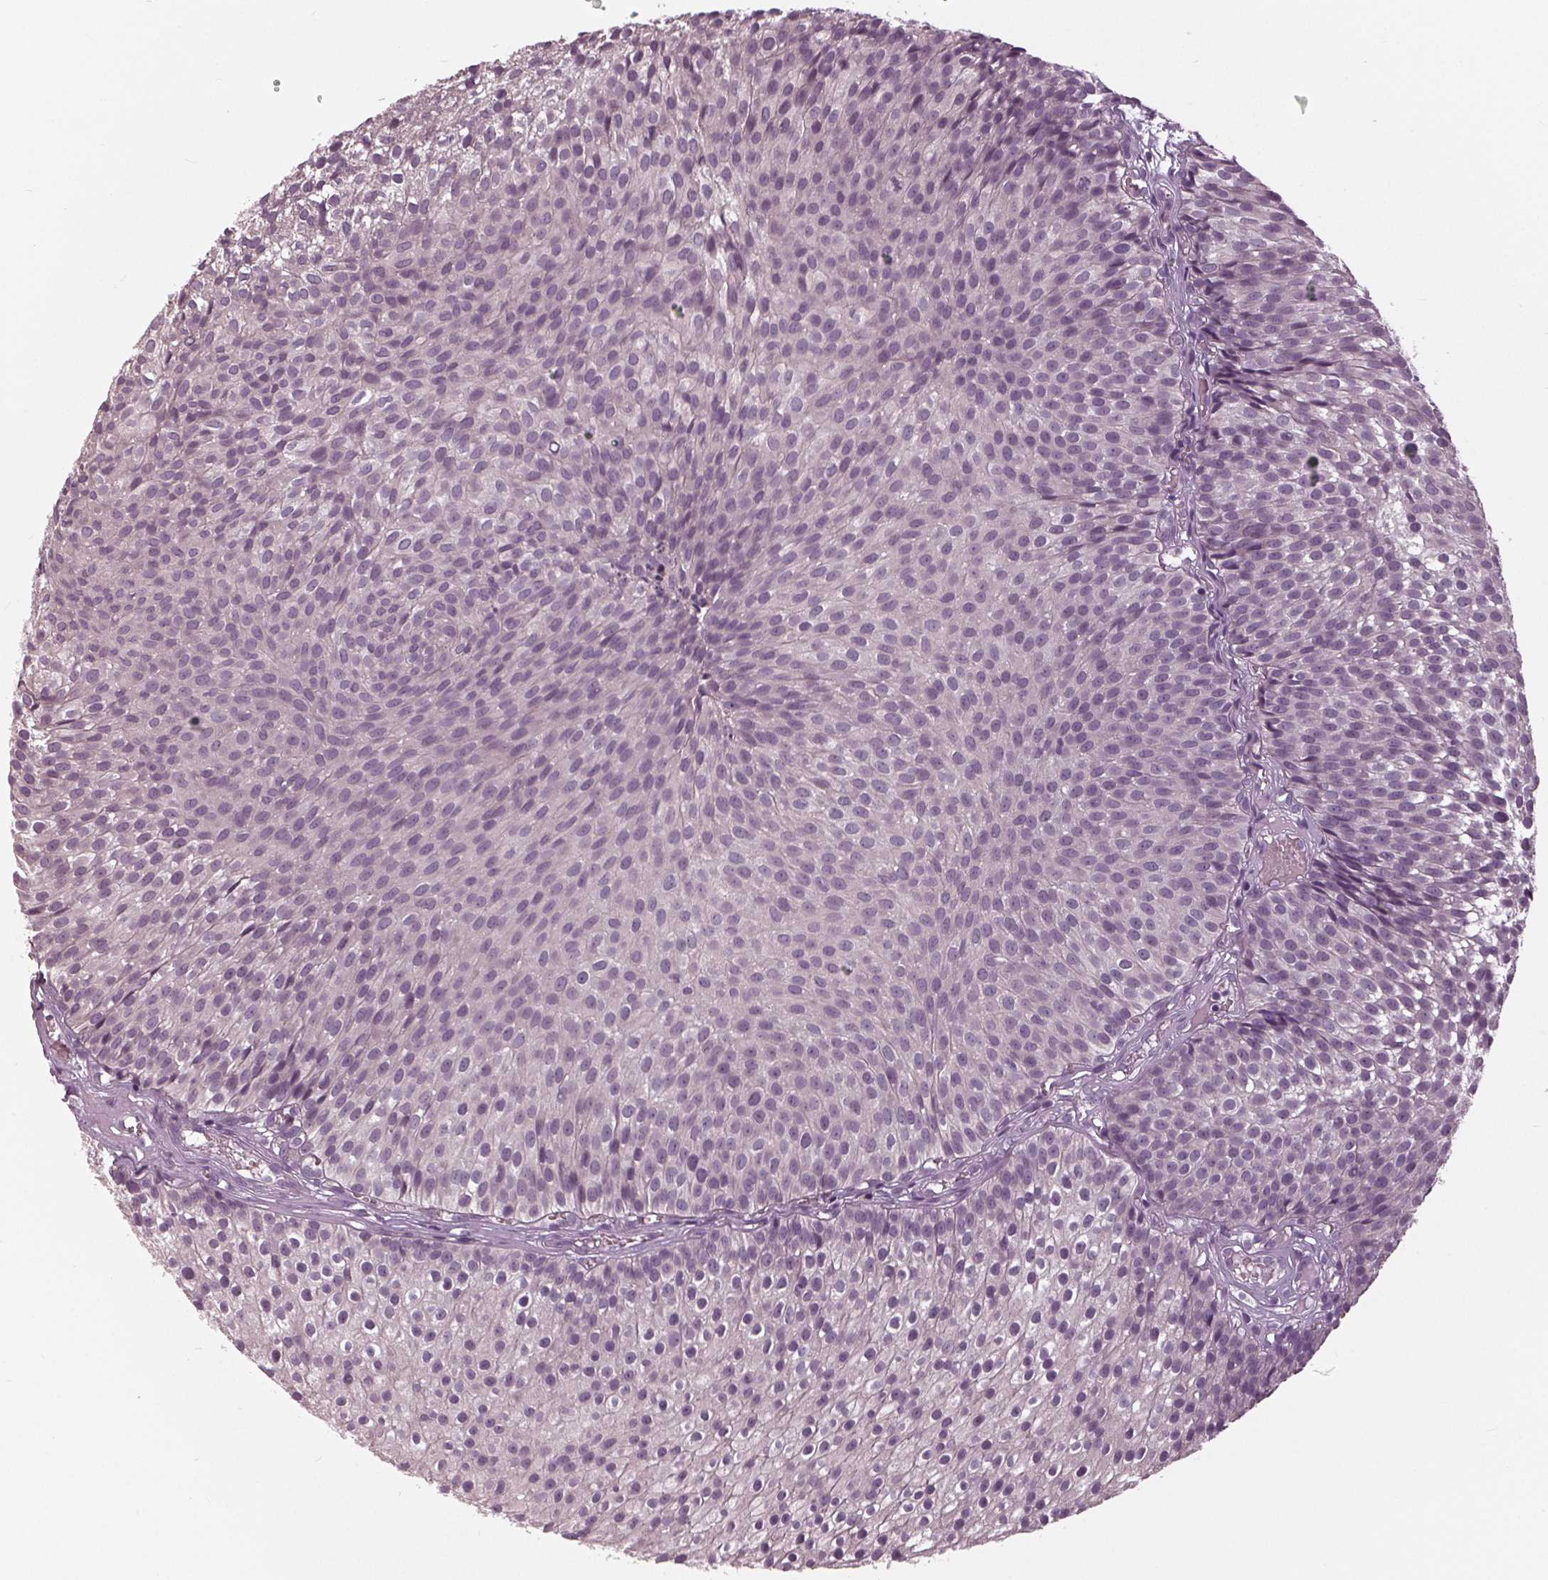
{"staining": {"intensity": "negative", "quantity": "none", "location": "none"}, "tissue": "urothelial cancer", "cell_type": "Tumor cells", "image_type": "cancer", "snomed": [{"axis": "morphology", "description": "Urothelial carcinoma, Low grade"}, {"axis": "topography", "description": "Urinary bladder"}], "caption": "The IHC photomicrograph has no significant expression in tumor cells of low-grade urothelial carcinoma tissue. (Stains: DAB IHC with hematoxylin counter stain, Microscopy: brightfield microscopy at high magnification).", "gene": "SIGLEC6", "patient": {"sex": "male", "age": 63}}